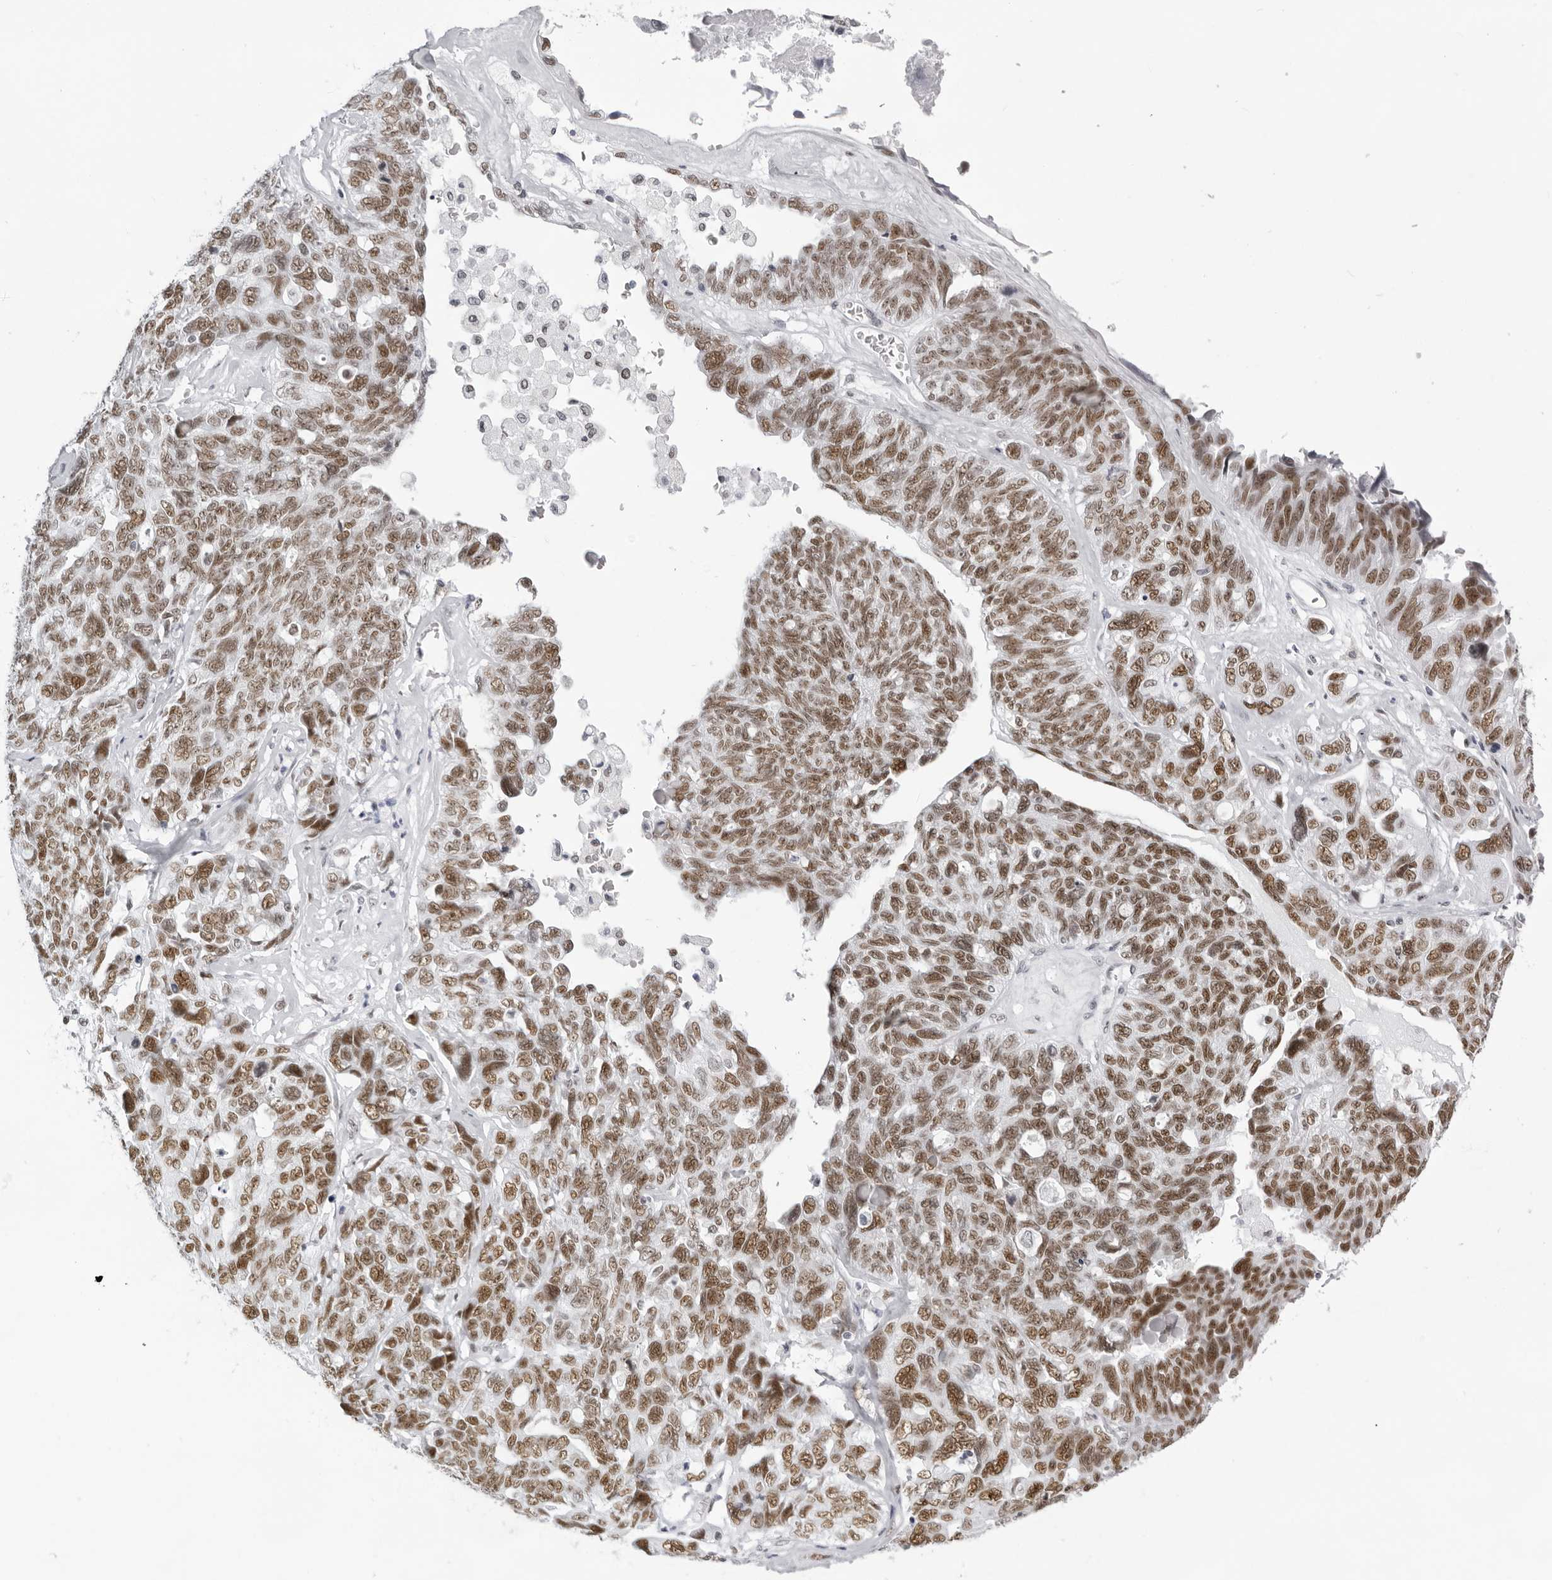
{"staining": {"intensity": "moderate", "quantity": ">75%", "location": "nuclear"}, "tissue": "ovarian cancer", "cell_type": "Tumor cells", "image_type": "cancer", "snomed": [{"axis": "morphology", "description": "Cystadenocarcinoma, serous, NOS"}, {"axis": "topography", "description": "Ovary"}], "caption": "The immunohistochemical stain highlights moderate nuclear expression in tumor cells of ovarian cancer tissue.", "gene": "IRF2BP2", "patient": {"sex": "female", "age": 79}}